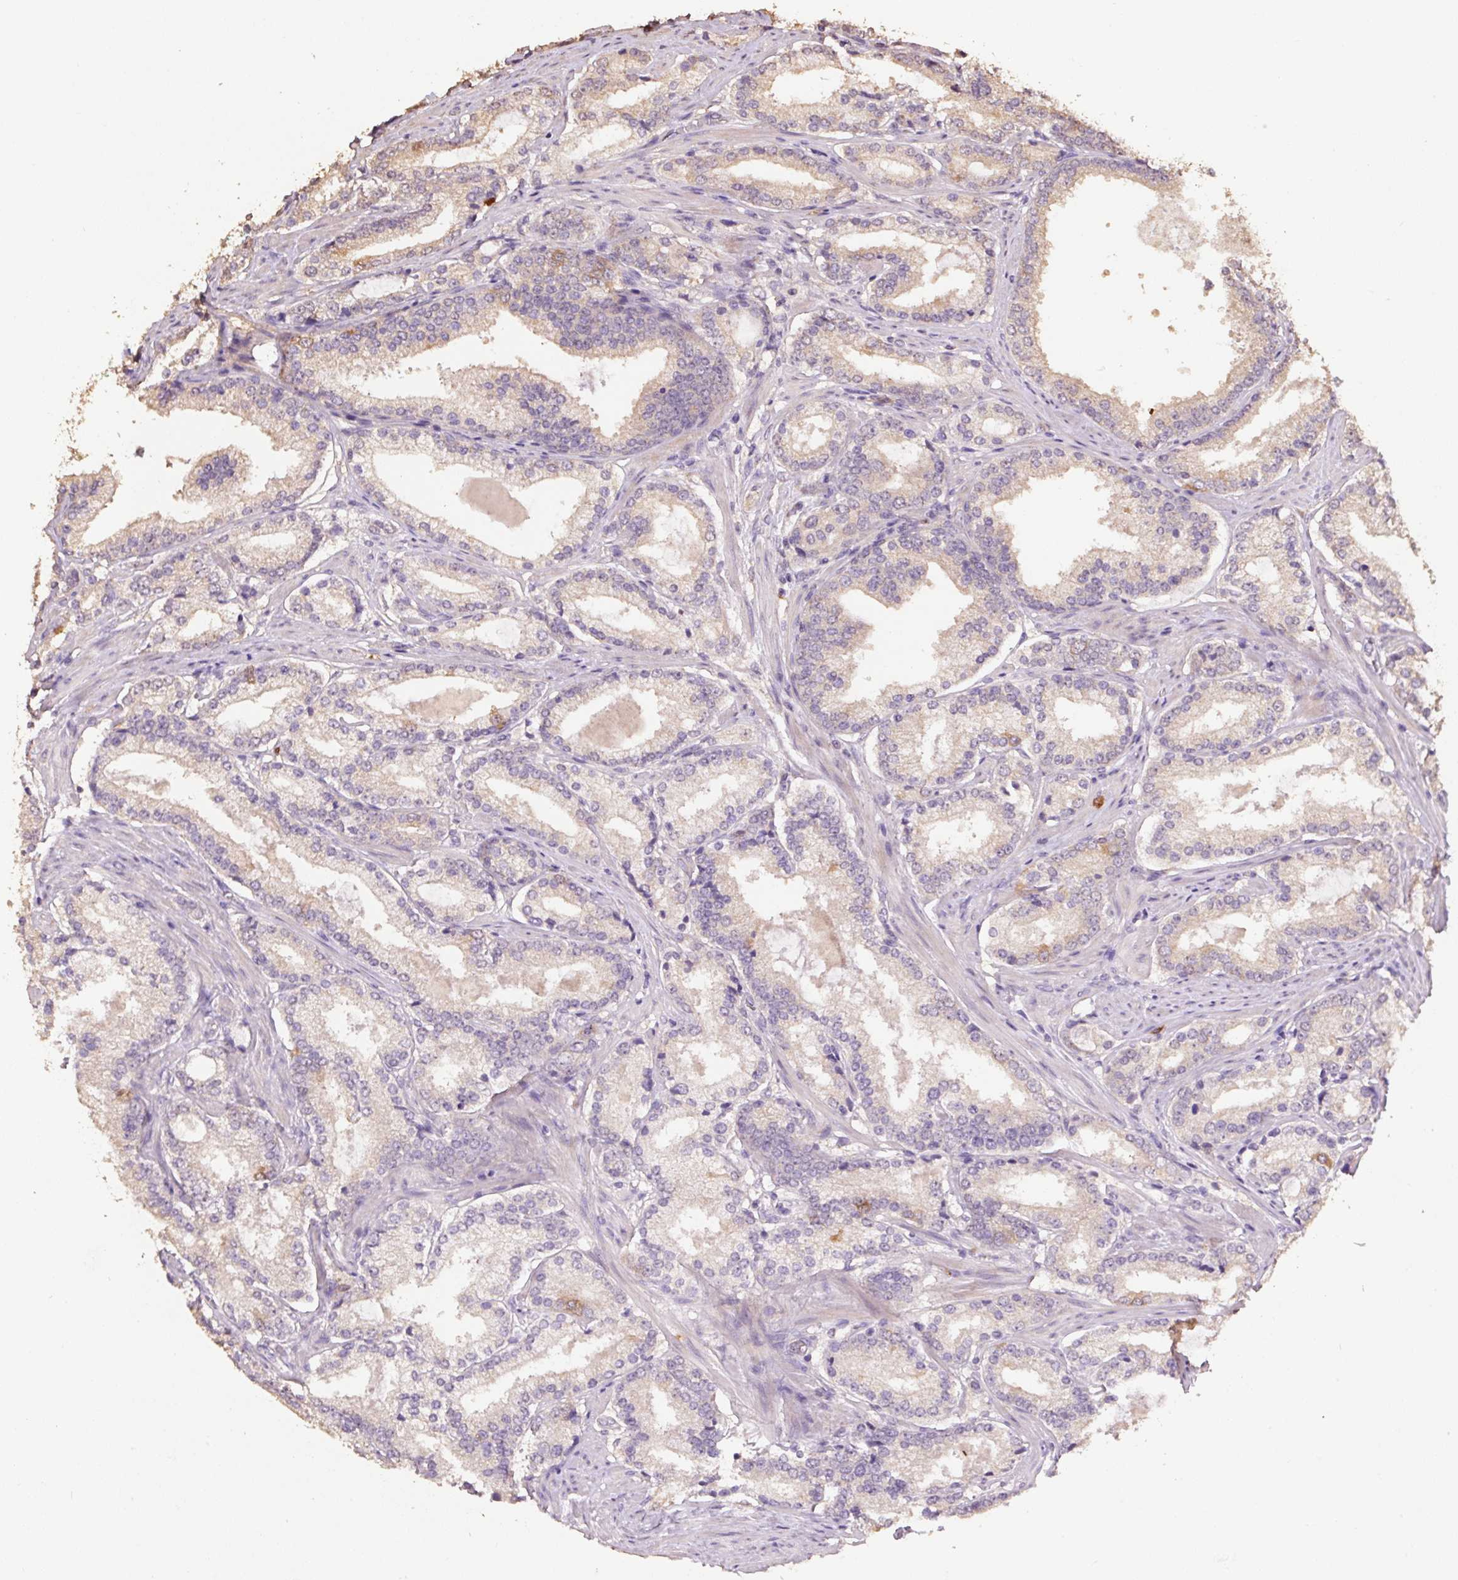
{"staining": {"intensity": "weak", "quantity": "25%-75%", "location": "cytoplasmic/membranous"}, "tissue": "prostate cancer", "cell_type": "Tumor cells", "image_type": "cancer", "snomed": [{"axis": "morphology", "description": "Adenocarcinoma, Low grade"}, {"axis": "topography", "description": "Prostate"}], "caption": "Weak cytoplasmic/membranous expression is appreciated in about 25%-75% of tumor cells in low-grade adenocarcinoma (prostate).", "gene": "HERC2", "patient": {"sex": "male", "age": 58}}